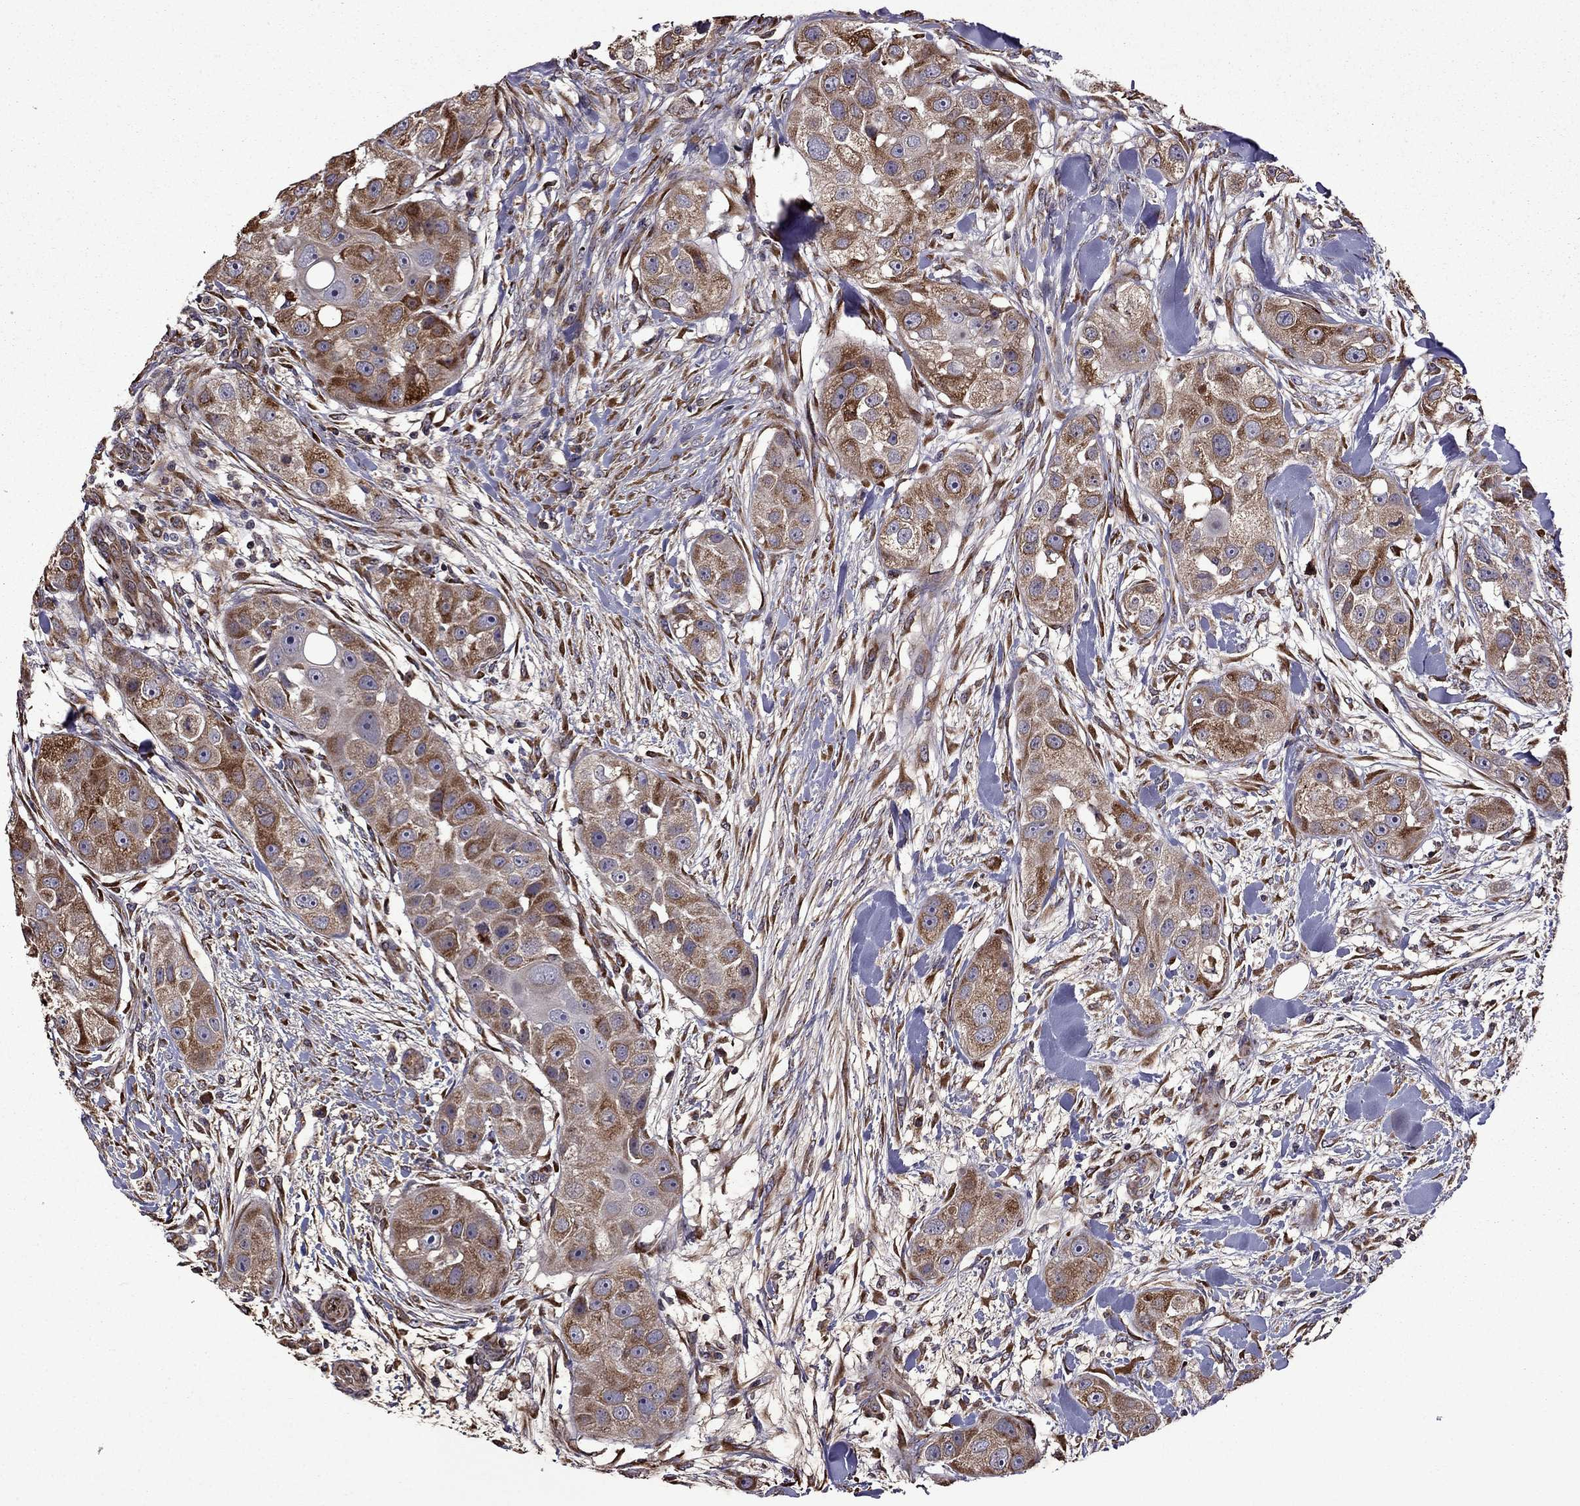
{"staining": {"intensity": "moderate", "quantity": ">75%", "location": "cytoplasmic/membranous"}, "tissue": "head and neck cancer", "cell_type": "Tumor cells", "image_type": "cancer", "snomed": [{"axis": "morphology", "description": "Squamous cell carcinoma, NOS"}, {"axis": "topography", "description": "Head-Neck"}], "caption": "Human head and neck cancer (squamous cell carcinoma) stained with a protein marker reveals moderate staining in tumor cells.", "gene": "IKBIP", "patient": {"sex": "male", "age": 51}}